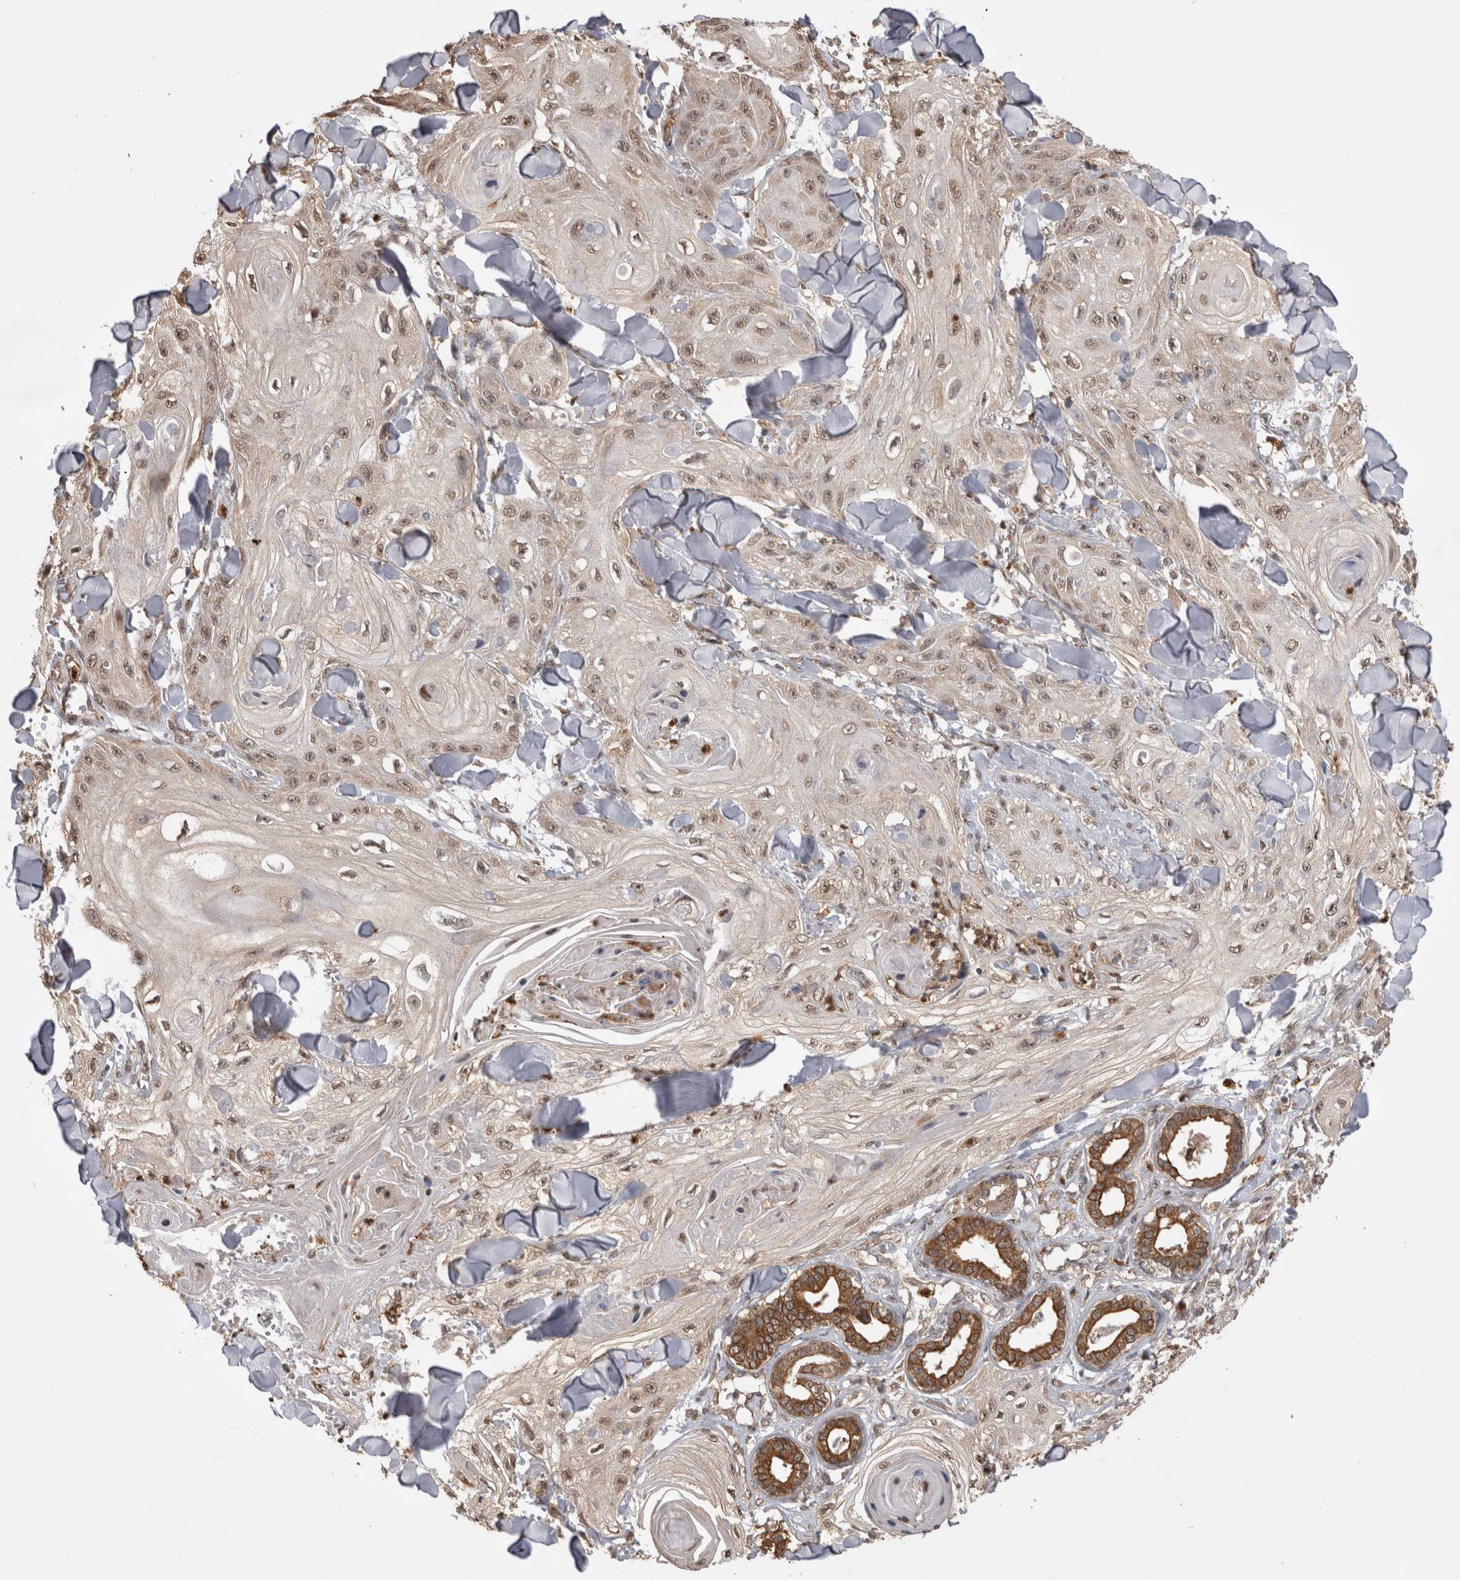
{"staining": {"intensity": "weak", "quantity": ">75%", "location": "nuclear"}, "tissue": "skin cancer", "cell_type": "Tumor cells", "image_type": "cancer", "snomed": [{"axis": "morphology", "description": "Squamous cell carcinoma, NOS"}, {"axis": "topography", "description": "Skin"}], "caption": "DAB (3,3'-diaminobenzidine) immunohistochemical staining of skin cancer reveals weak nuclear protein staining in approximately >75% of tumor cells.", "gene": "PAK4", "patient": {"sex": "male", "age": 74}}